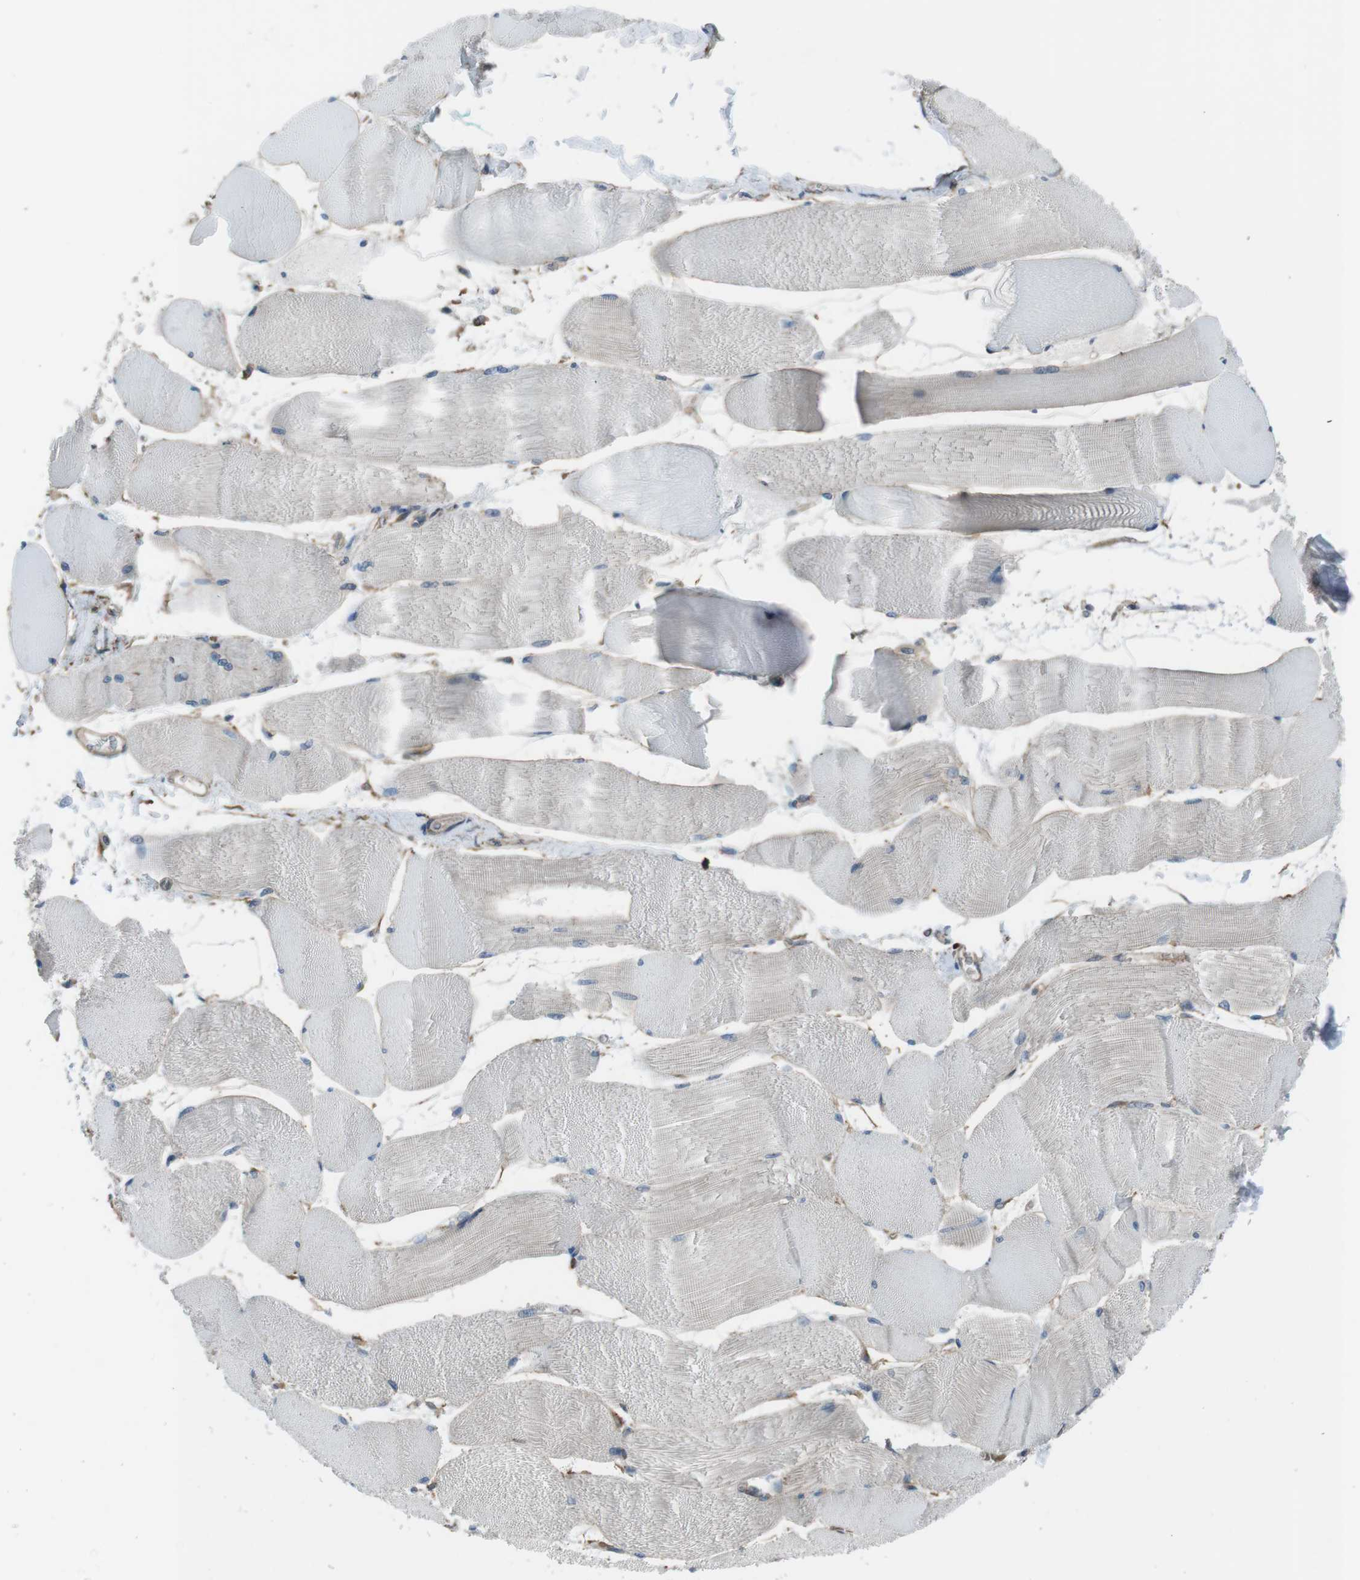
{"staining": {"intensity": "negative", "quantity": "none", "location": "none"}, "tissue": "skeletal muscle", "cell_type": "Myocytes", "image_type": "normal", "snomed": [{"axis": "morphology", "description": "Normal tissue, NOS"}, {"axis": "morphology", "description": "Squamous cell carcinoma, NOS"}, {"axis": "topography", "description": "Skeletal muscle"}], "caption": "High power microscopy histopathology image of an IHC micrograph of normal skeletal muscle, revealing no significant positivity in myocytes.", "gene": "ANK2", "patient": {"sex": "male", "age": 51}}